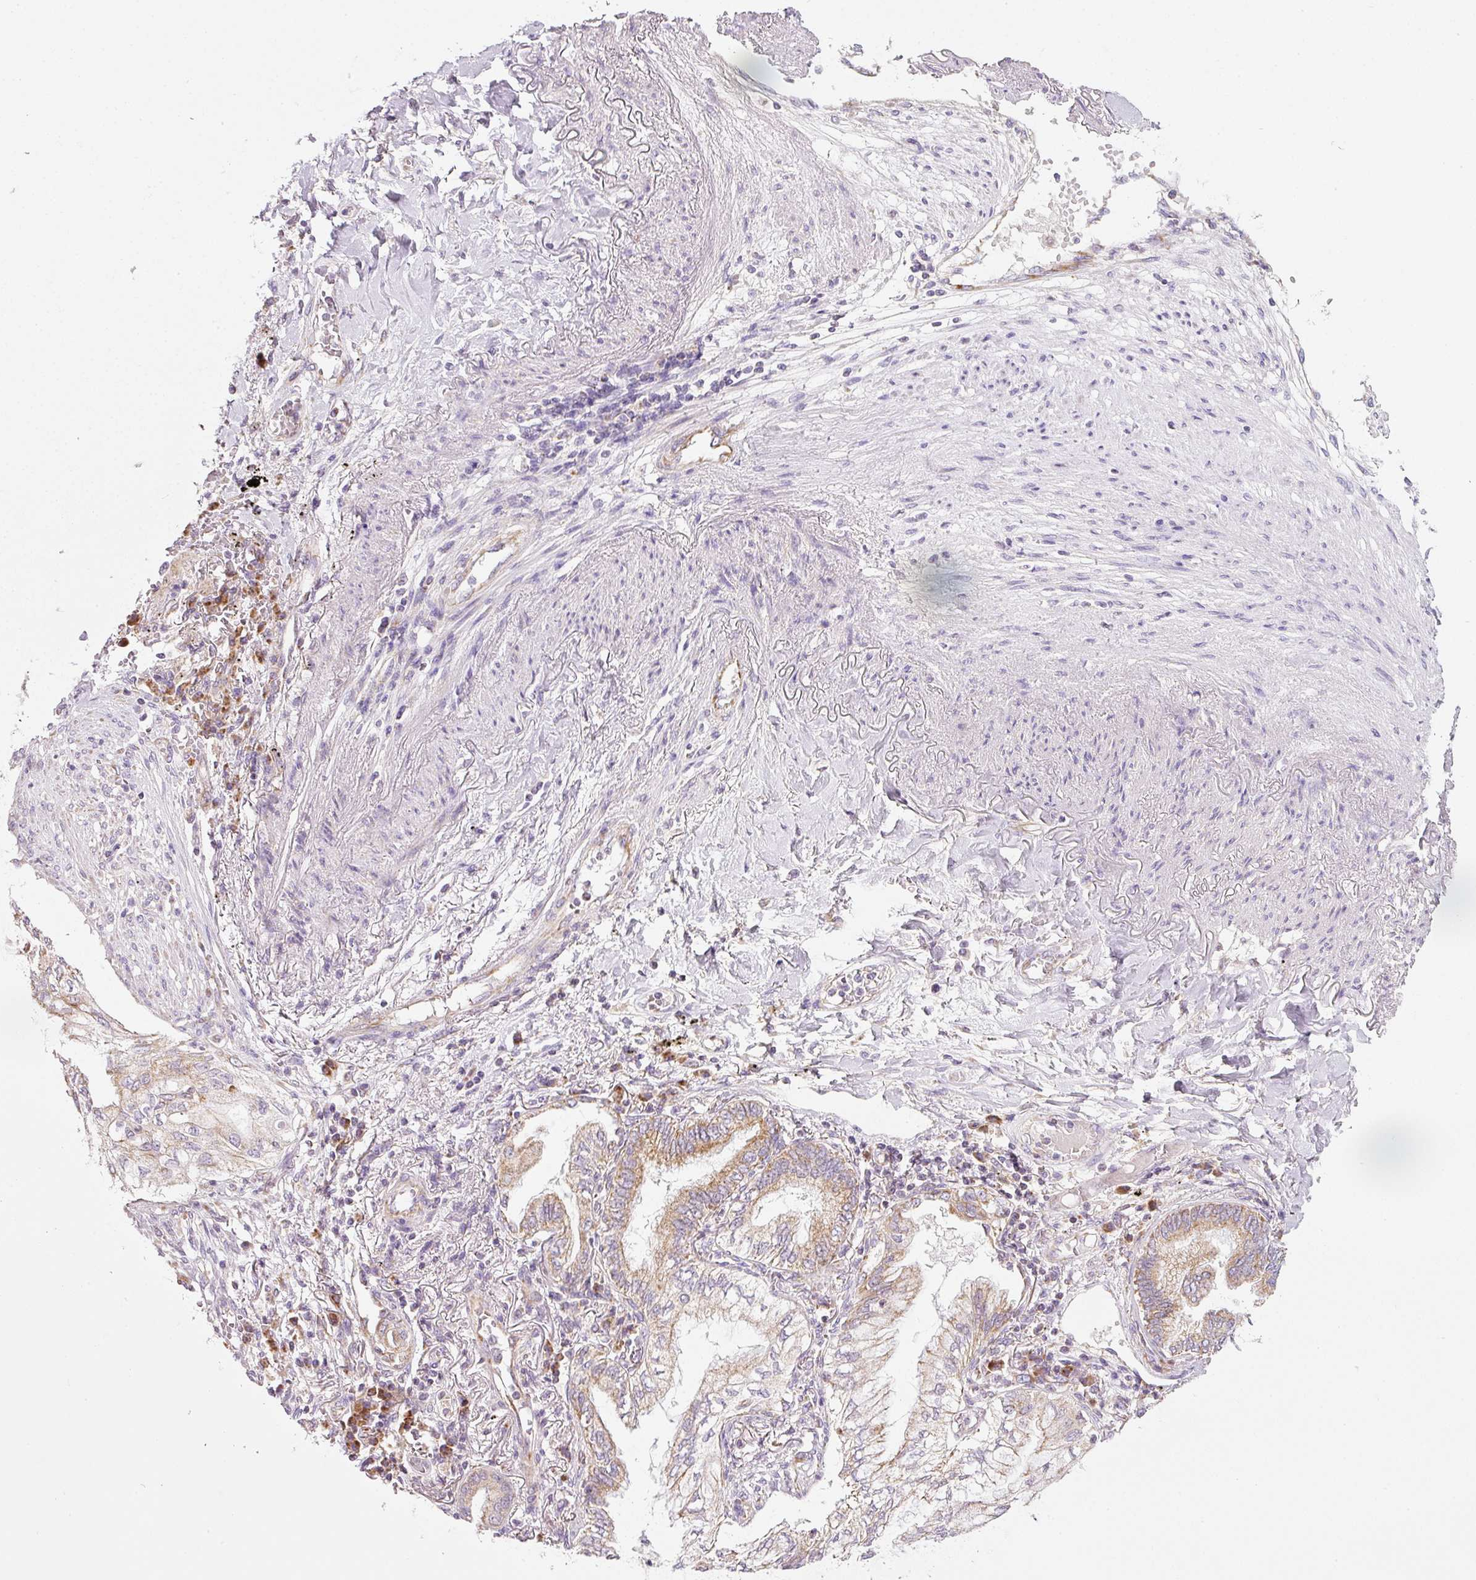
{"staining": {"intensity": "moderate", "quantity": "<25%", "location": "cytoplasmic/membranous"}, "tissue": "lung cancer", "cell_type": "Tumor cells", "image_type": "cancer", "snomed": [{"axis": "morphology", "description": "Adenocarcinoma, NOS"}, {"axis": "topography", "description": "Lung"}], "caption": "Moderate cytoplasmic/membranous positivity for a protein is identified in about <25% of tumor cells of lung cancer (adenocarcinoma) using immunohistochemistry (IHC).", "gene": "NDUFA1", "patient": {"sex": "female", "age": 70}}